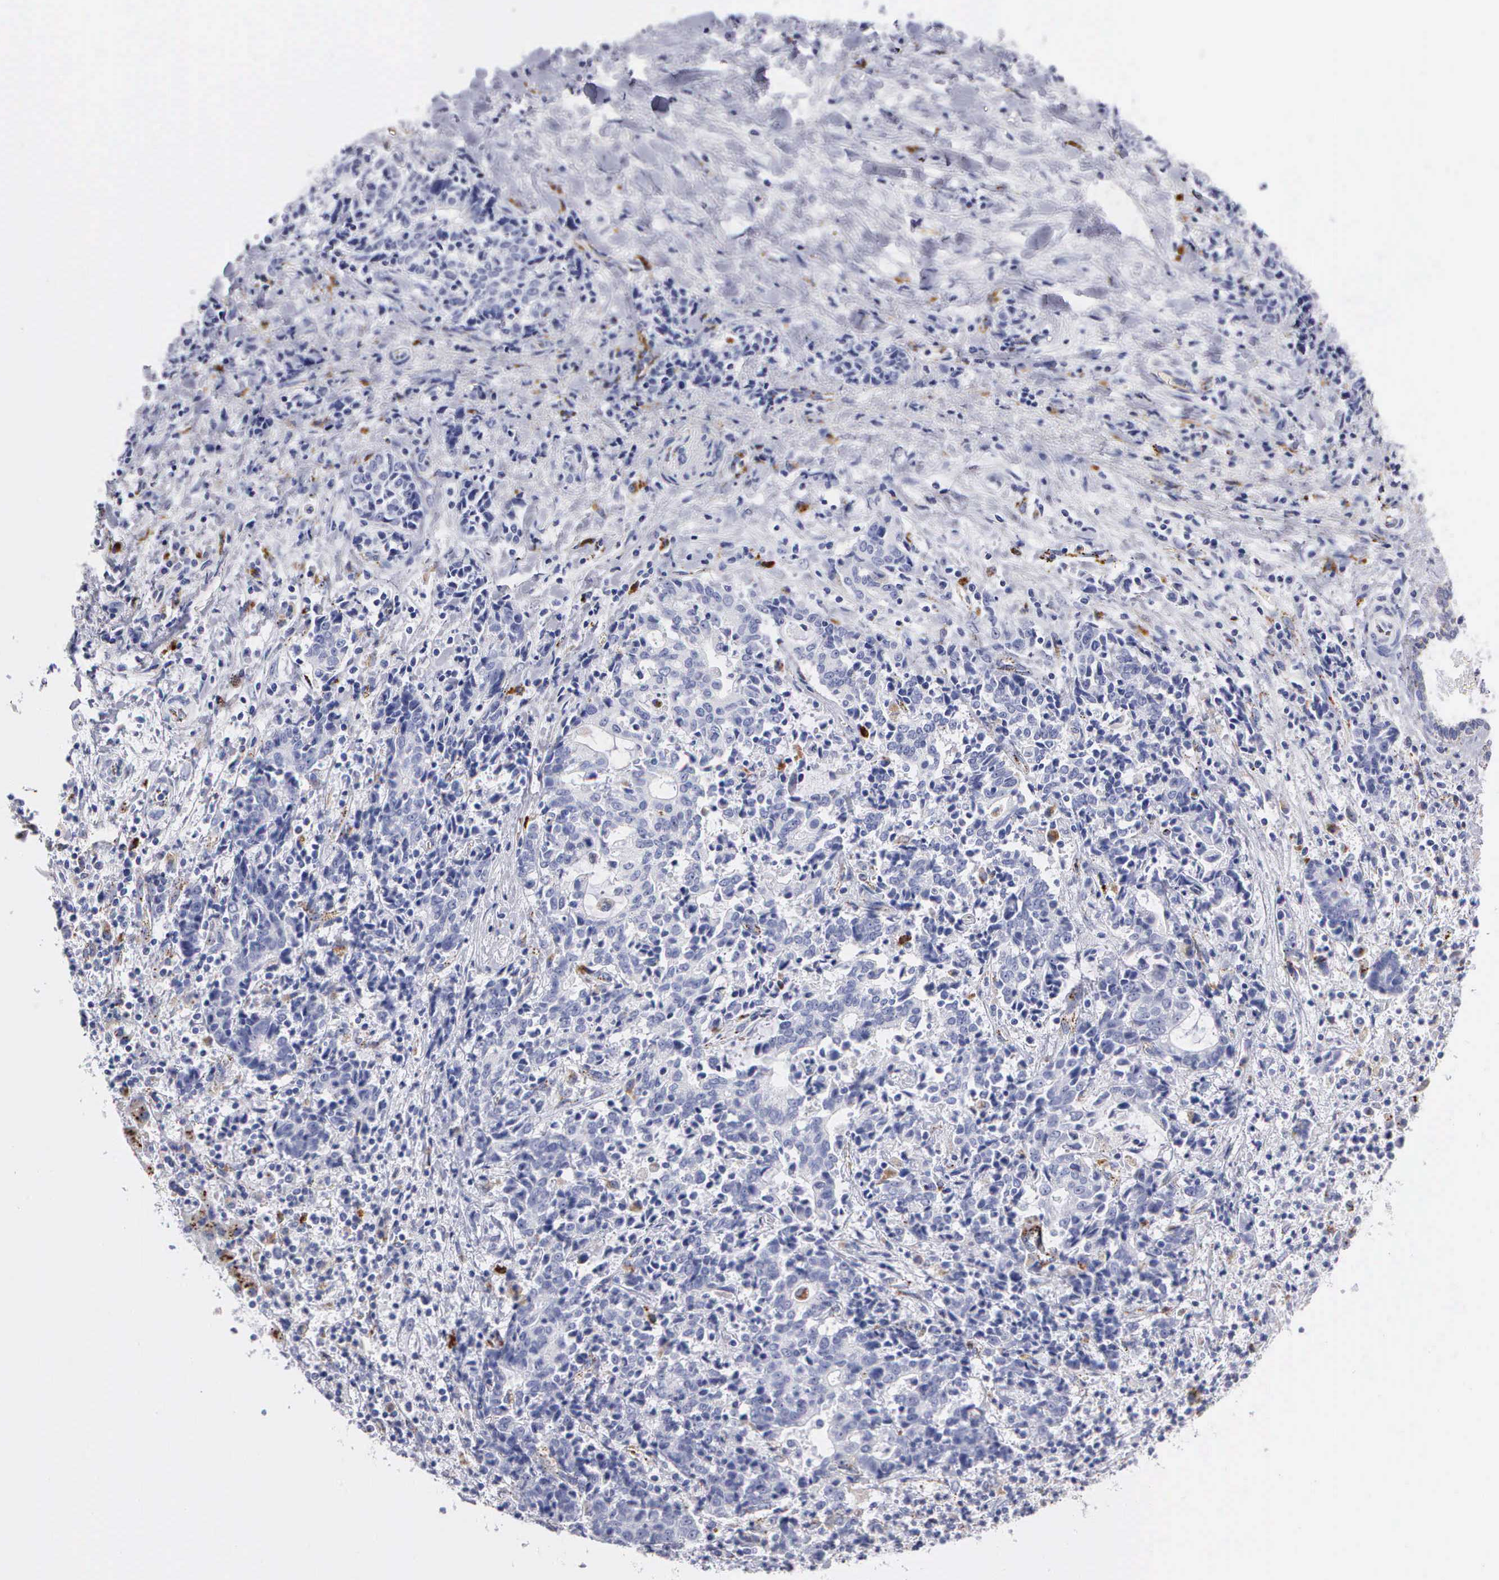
{"staining": {"intensity": "negative", "quantity": "none", "location": "none"}, "tissue": "liver cancer", "cell_type": "Tumor cells", "image_type": "cancer", "snomed": [{"axis": "morphology", "description": "Cholangiocarcinoma"}, {"axis": "topography", "description": "Liver"}], "caption": "Human cholangiocarcinoma (liver) stained for a protein using immunohistochemistry (IHC) demonstrates no staining in tumor cells.", "gene": "CTSL", "patient": {"sex": "male", "age": 57}}